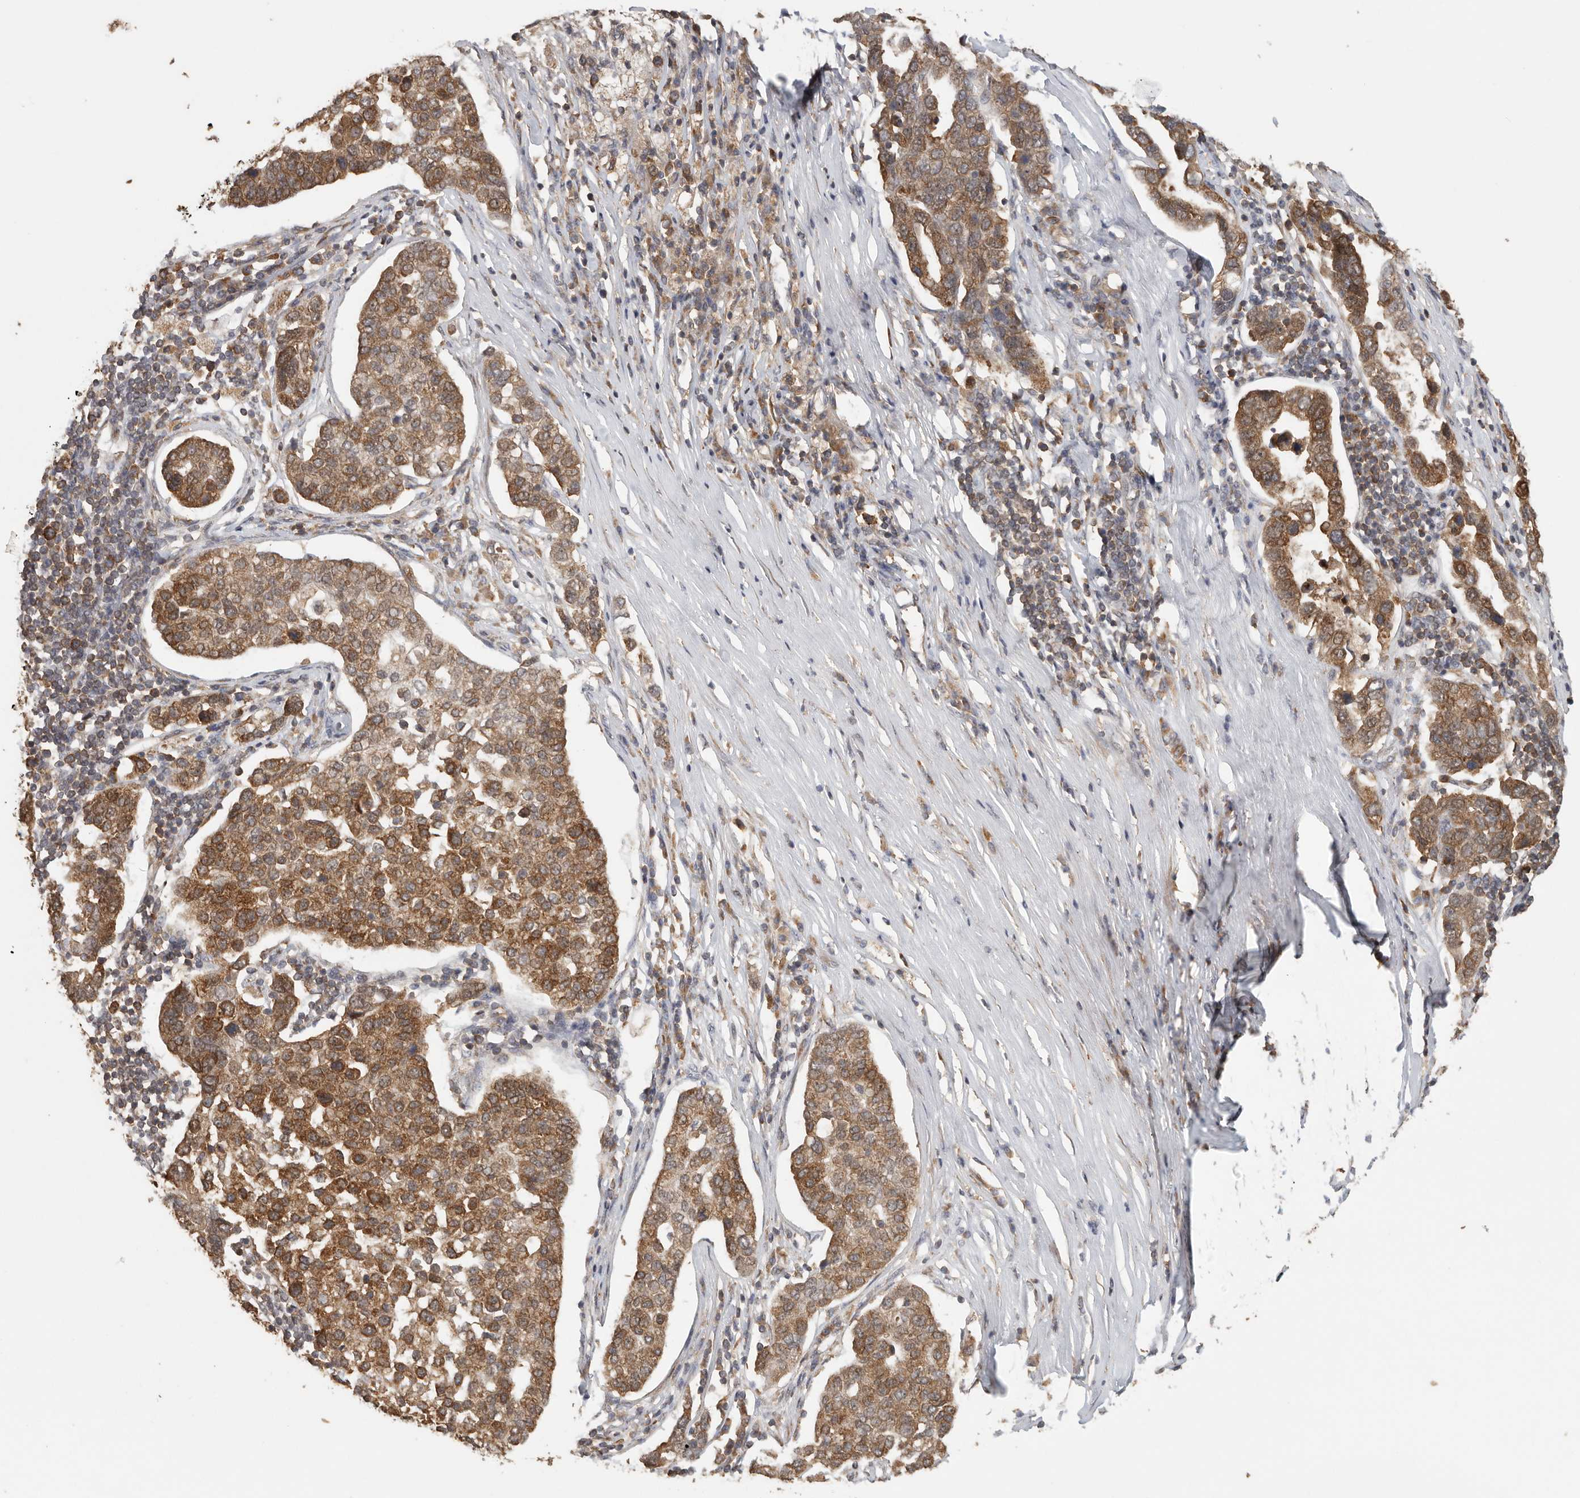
{"staining": {"intensity": "moderate", "quantity": ">75%", "location": "cytoplasmic/membranous"}, "tissue": "pancreatic cancer", "cell_type": "Tumor cells", "image_type": "cancer", "snomed": [{"axis": "morphology", "description": "Adenocarcinoma, NOS"}, {"axis": "topography", "description": "Pancreas"}], "caption": "Immunohistochemical staining of adenocarcinoma (pancreatic) demonstrates medium levels of moderate cytoplasmic/membranous staining in approximately >75% of tumor cells. Using DAB (3,3'-diaminobenzidine) (brown) and hematoxylin (blue) stains, captured at high magnification using brightfield microscopy.", "gene": "CCT8", "patient": {"sex": "female", "age": 61}}